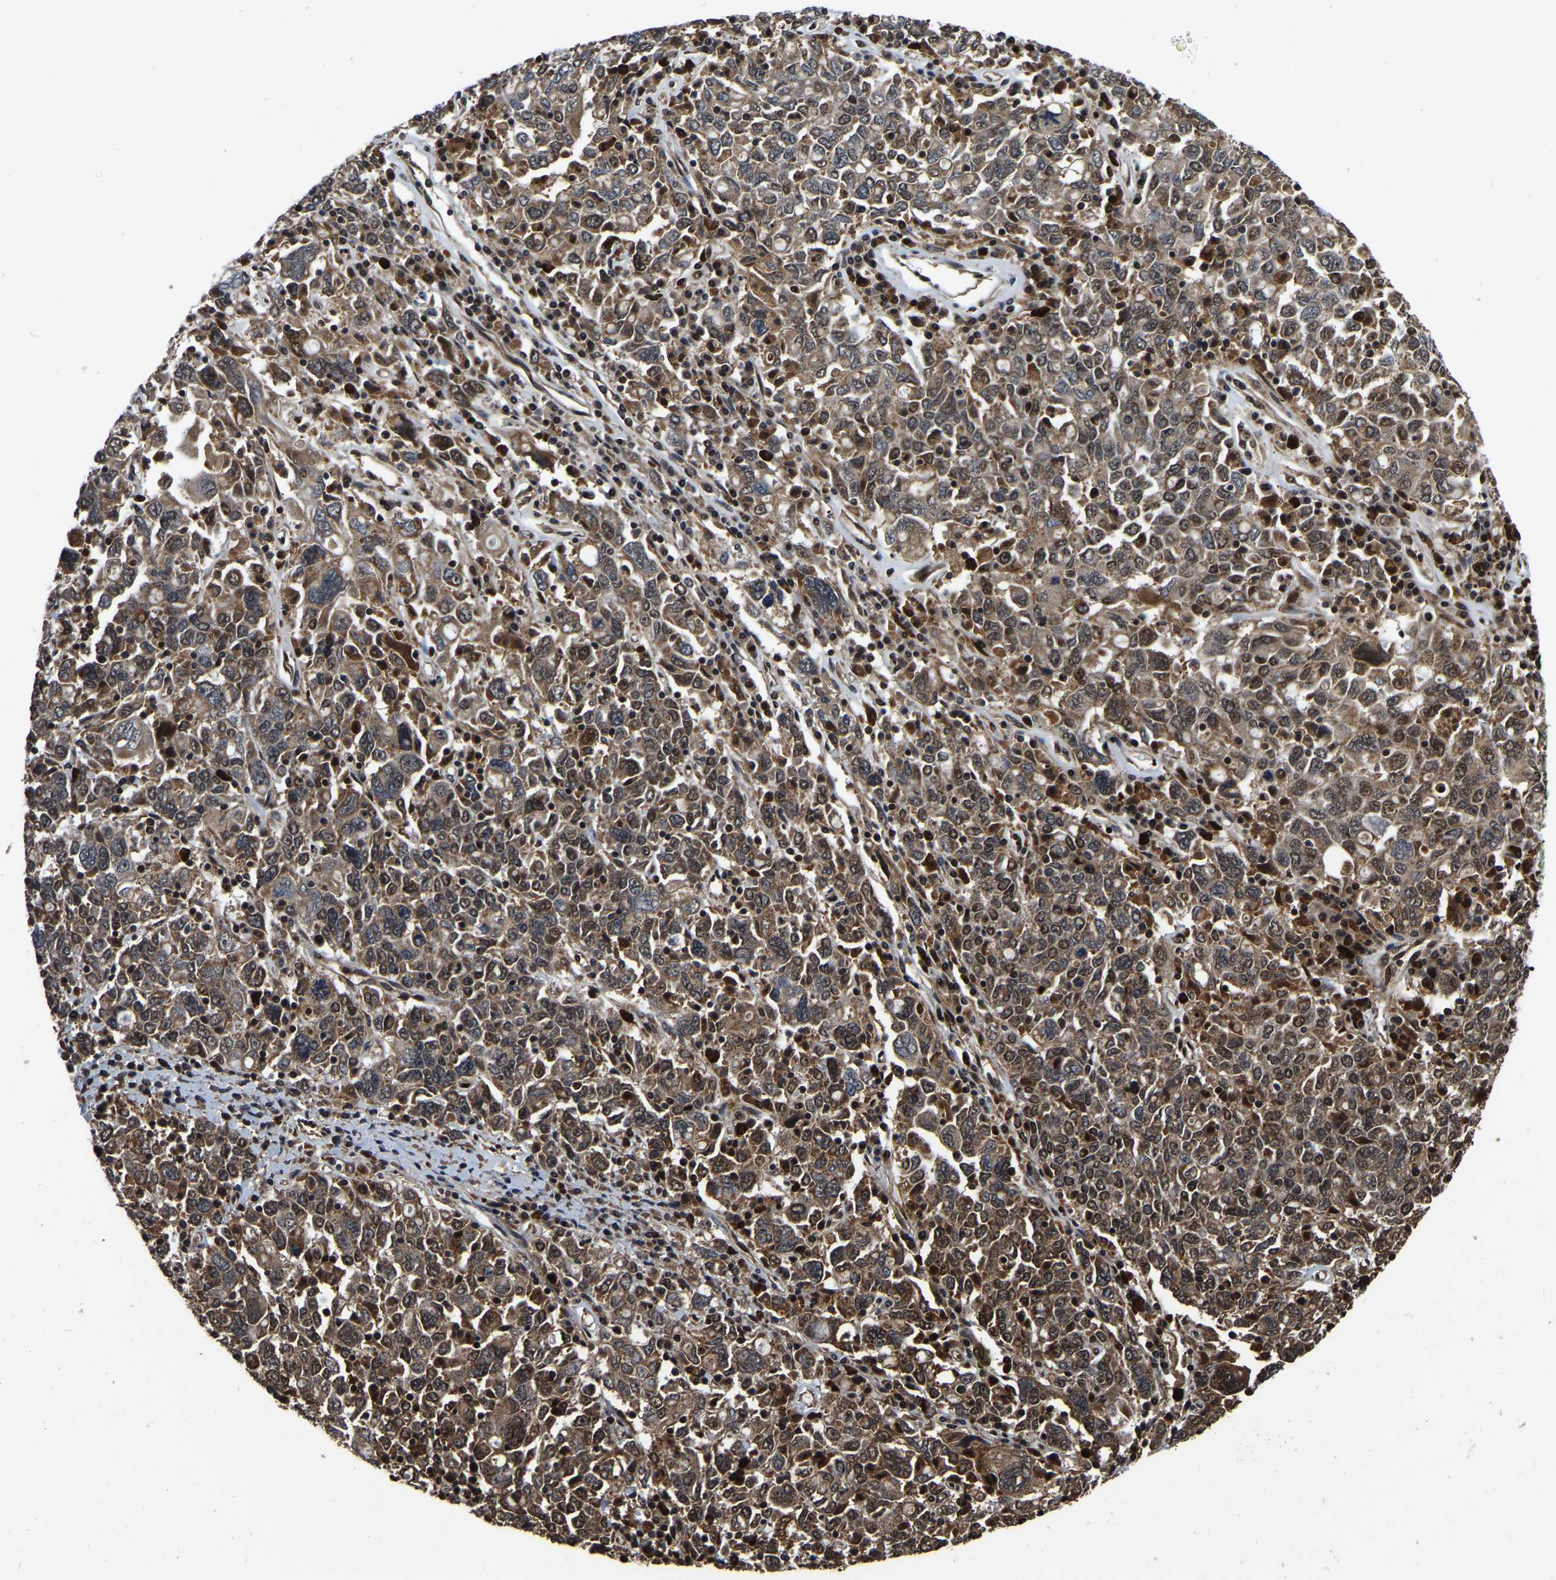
{"staining": {"intensity": "moderate", "quantity": ">75%", "location": "cytoplasmic/membranous,nuclear"}, "tissue": "ovarian cancer", "cell_type": "Tumor cells", "image_type": "cancer", "snomed": [{"axis": "morphology", "description": "Carcinoma, endometroid"}, {"axis": "topography", "description": "Ovary"}], "caption": "This is an image of immunohistochemistry staining of endometroid carcinoma (ovarian), which shows moderate staining in the cytoplasmic/membranous and nuclear of tumor cells.", "gene": "CIAO1", "patient": {"sex": "female", "age": 62}}